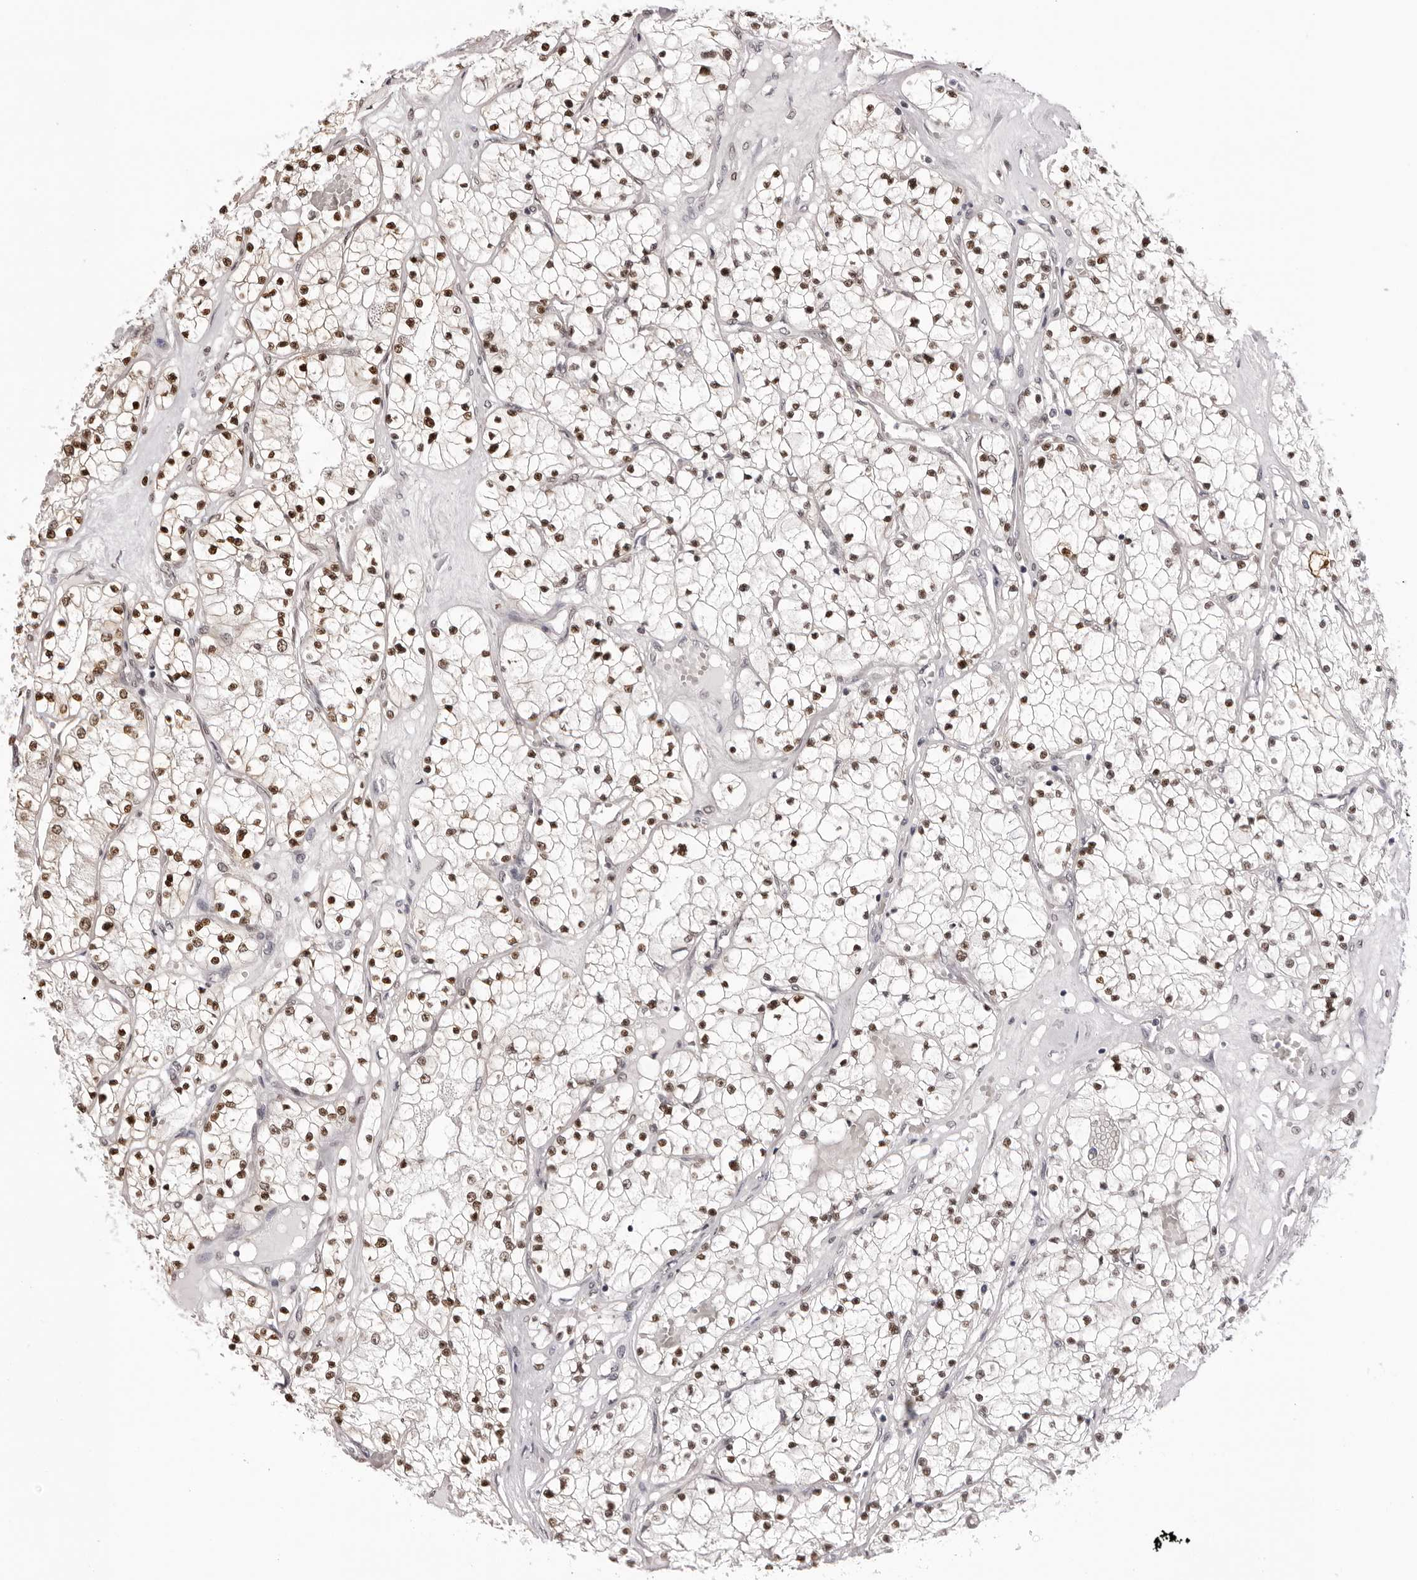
{"staining": {"intensity": "strong", "quantity": ">75%", "location": "nuclear"}, "tissue": "renal cancer", "cell_type": "Tumor cells", "image_type": "cancer", "snomed": [{"axis": "morphology", "description": "Normal tissue, NOS"}, {"axis": "morphology", "description": "Adenocarcinoma, NOS"}, {"axis": "topography", "description": "Kidney"}], "caption": "DAB immunohistochemical staining of human renal cancer (adenocarcinoma) demonstrates strong nuclear protein expression in about >75% of tumor cells.", "gene": "HSPA4", "patient": {"sex": "male", "age": 68}}